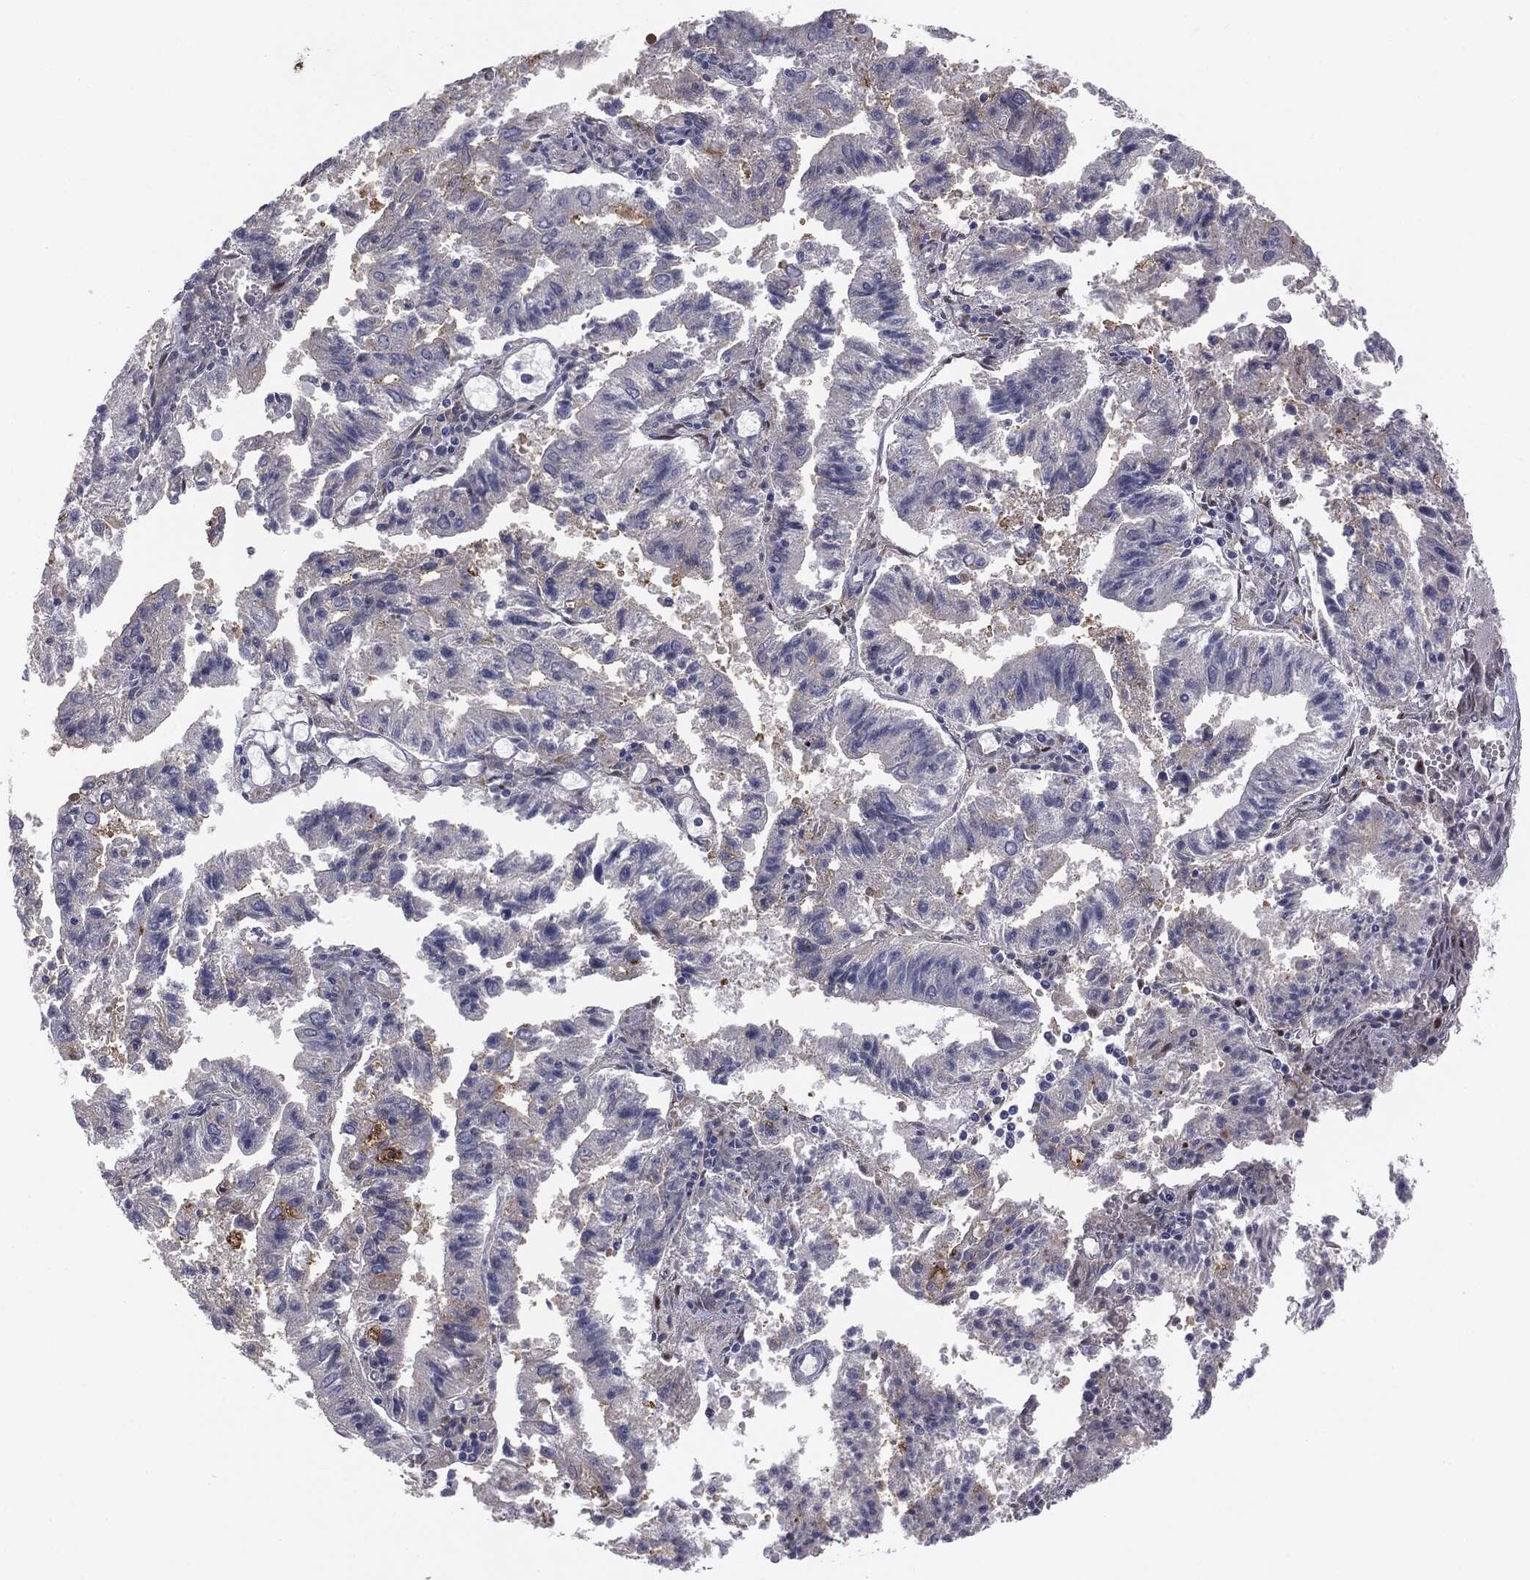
{"staining": {"intensity": "negative", "quantity": "none", "location": "none"}, "tissue": "endometrial cancer", "cell_type": "Tumor cells", "image_type": "cancer", "snomed": [{"axis": "morphology", "description": "Adenocarcinoma, NOS"}, {"axis": "topography", "description": "Endometrium"}], "caption": "IHC histopathology image of endometrial adenocarcinoma stained for a protein (brown), which reveals no expression in tumor cells. The staining is performed using DAB (3,3'-diaminobenzidine) brown chromogen with nuclei counter-stained in using hematoxylin.", "gene": "MUC1", "patient": {"sex": "female", "age": 82}}